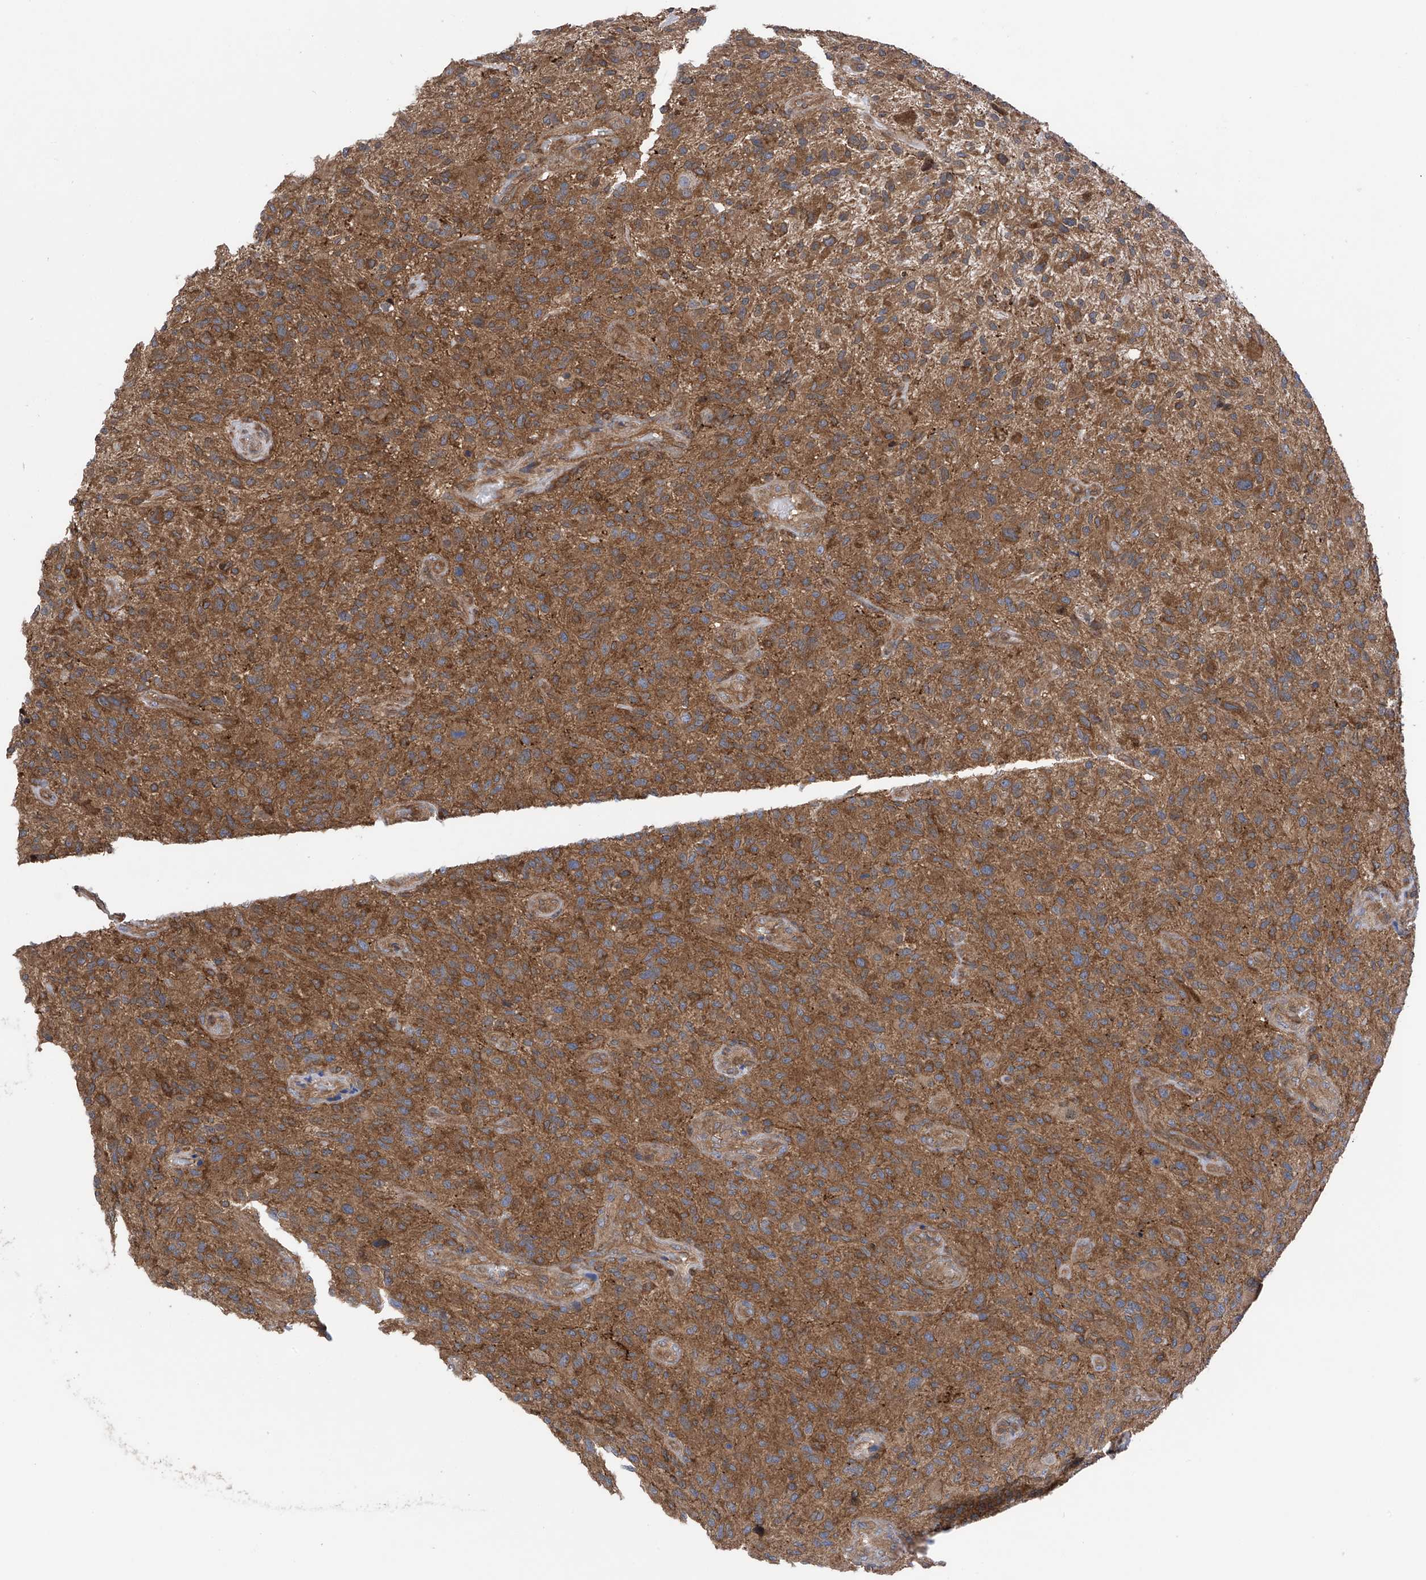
{"staining": {"intensity": "moderate", "quantity": ">75%", "location": "cytoplasmic/membranous"}, "tissue": "glioma", "cell_type": "Tumor cells", "image_type": "cancer", "snomed": [{"axis": "morphology", "description": "Glioma, malignant, High grade"}, {"axis": "topography", "description": "Brain"}], "caption": "Human malignant glioma (high-grade) stained for a protein (brown) exhibits moderate cytoplasmic/membranous positive staining in about >75% of tumor cells.", "gene": "CHPF", "patient": {"sex": "male", "age": 47}}